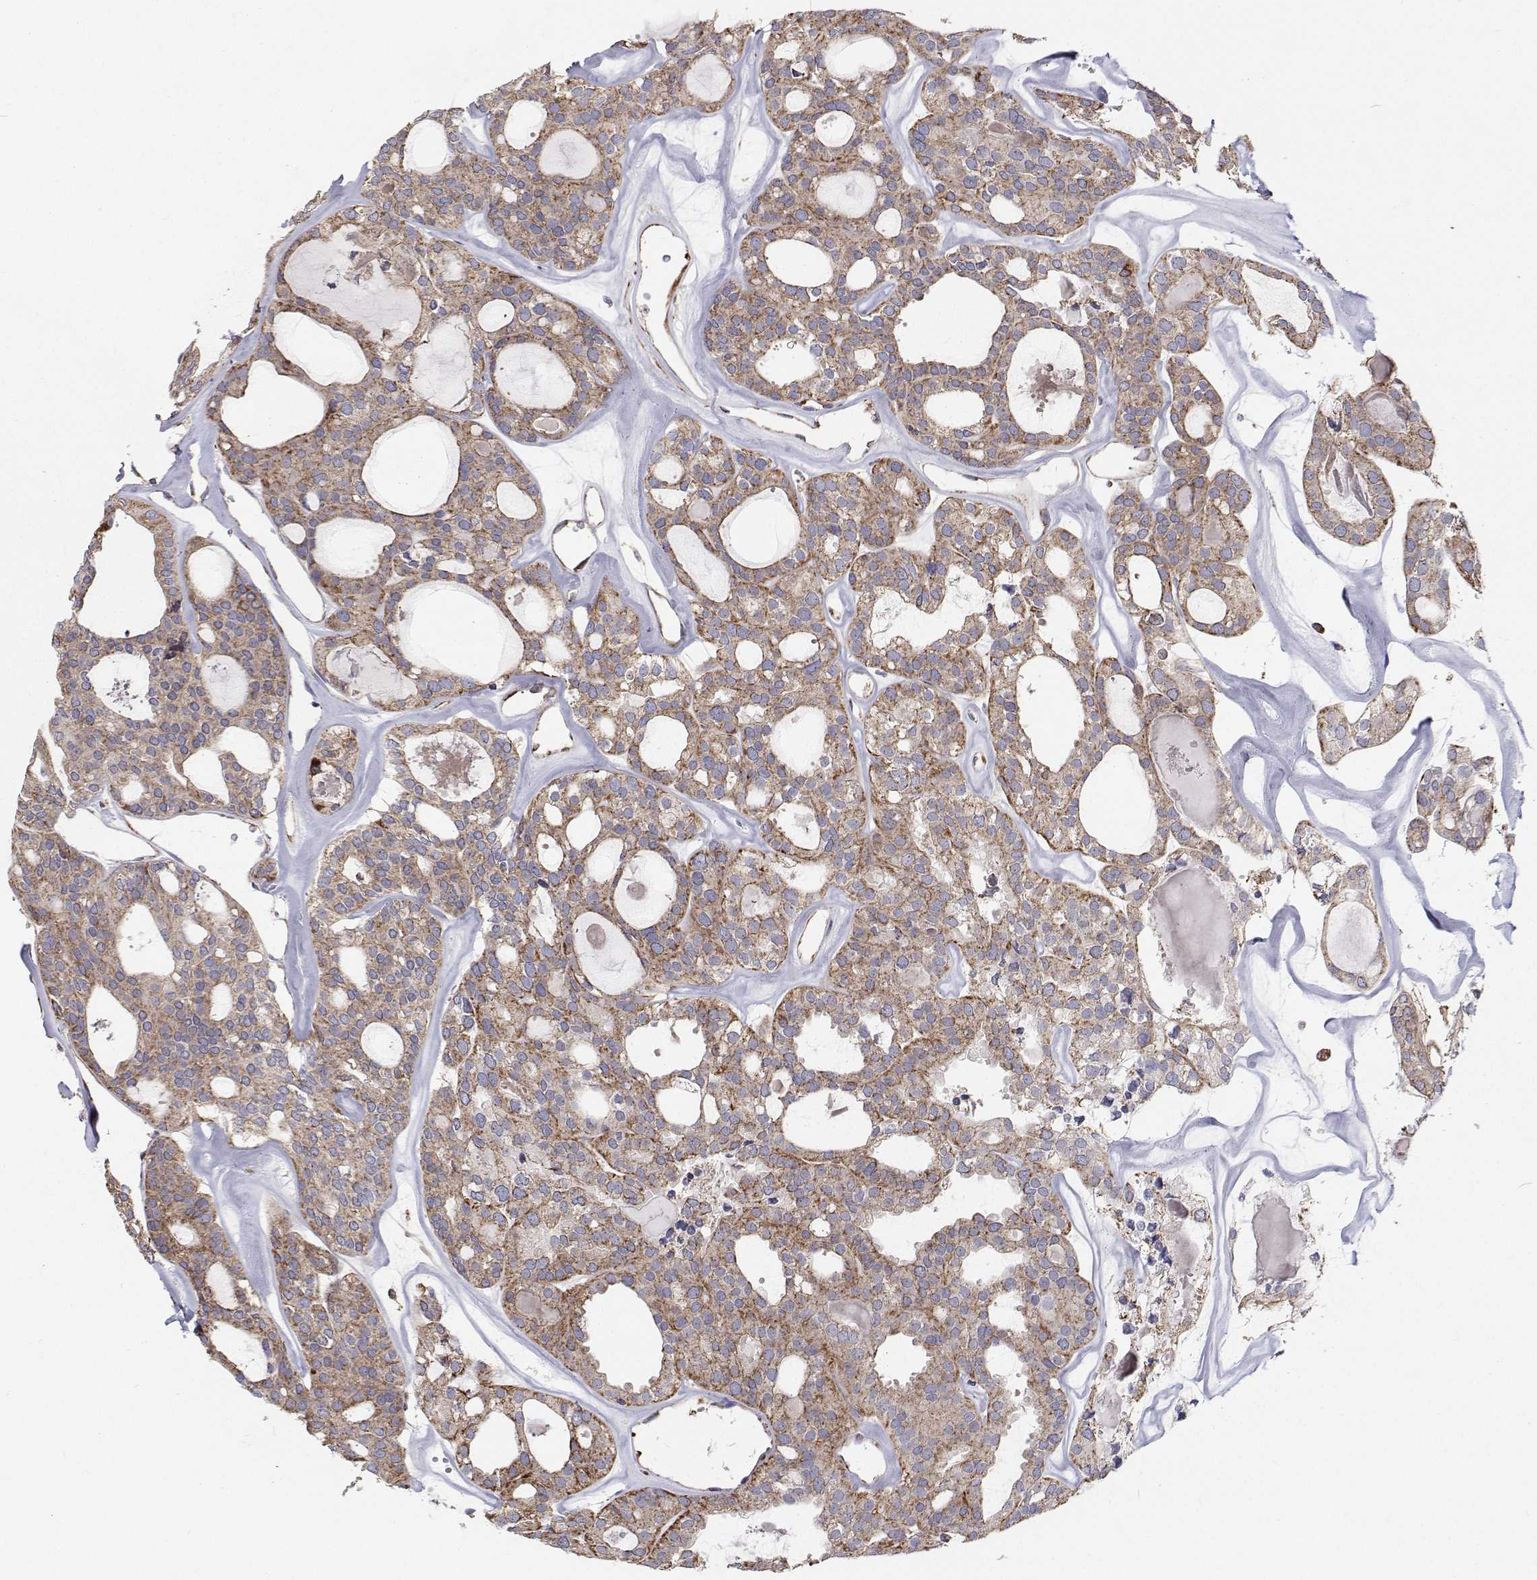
{"staining": {"intensity": "moderate", "quantity": "25%-75%", "location": "cytoplasmic/membranous"}, "tissue": "thyroid cancer", "cell_type": "Tumor cells", "image_type": "cancer", "snomed": [{"axis": "morphology", "description": "Follicular adenoma carcinoma, NOS"}, {"axis": "topography", "description": "Thyroid gland"}], "caption": "Immunohistochemistry (IHC) (DAB (3,3'-diaminobenzidine)) staining of thyroid follicular adenoma carcinoma exhibits moderate cytoplasmic/membranous protein staining in approximately 25%-75% of tumor cells.", "gene": "SPICE1", "patient": {"sex": "male", "age": 75}}